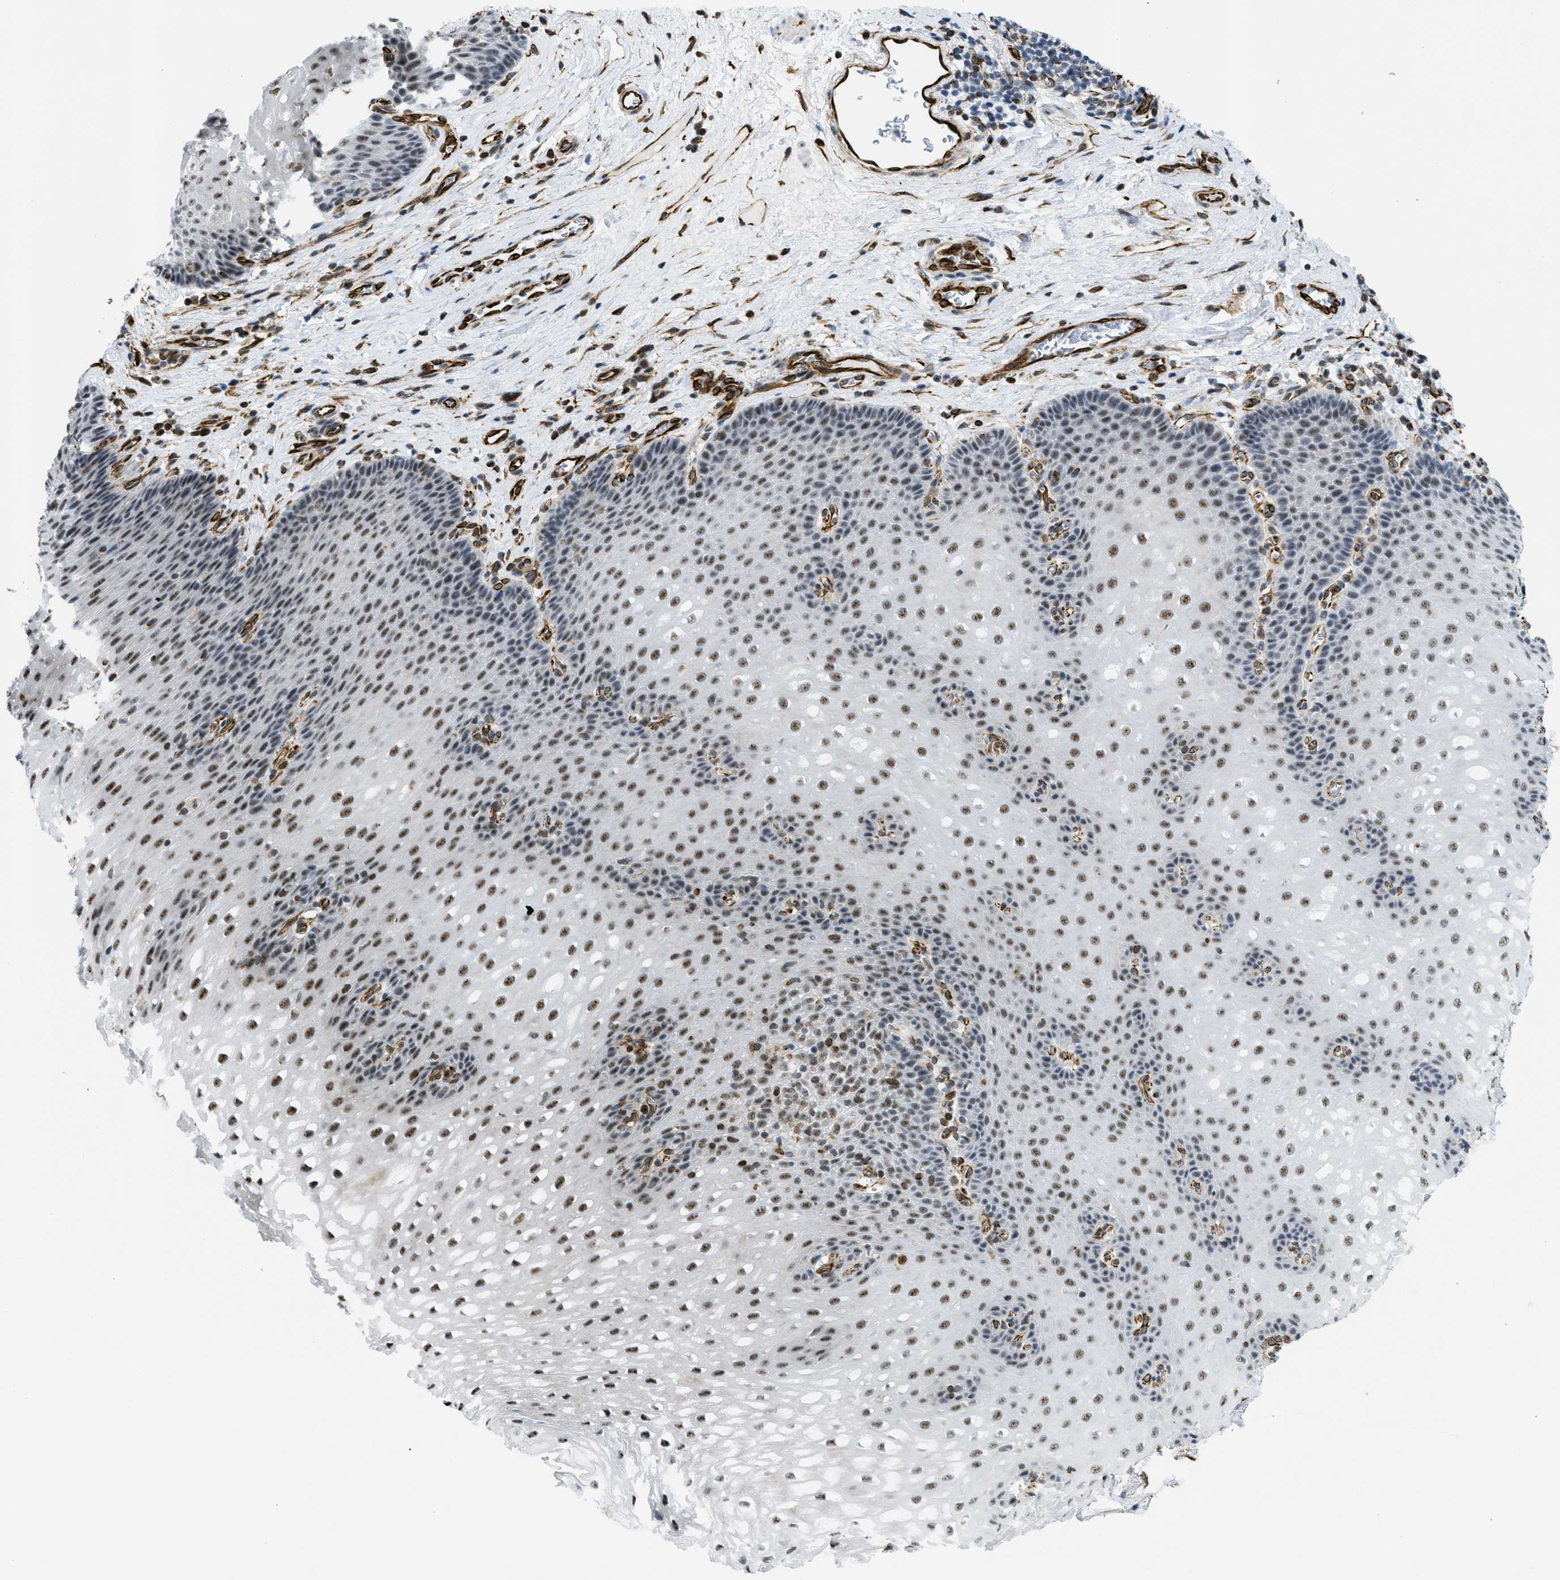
{"staining": {"intensity": "moderate", "quantity": ">75%", "location": "nuclear"}, "tissue": "esophagus", "cell_type": "Squamous epithelial cells", "image_type": "normal", "snomed": [{"axis": "morphology", "description": "Normal tissue, NOS"}, {"axis": "topography", "description": "Esophagus"}], "caption": "This photomicrograph shows normal esophagus stained with IHC to label a protein in brown. The nuclear of squamous epithelial cells show moderate positivity for the protein. Nuclei are counter-stained blue.", "gene": "LRRC8B", "patient": {"sex": "male", "age": 48}}